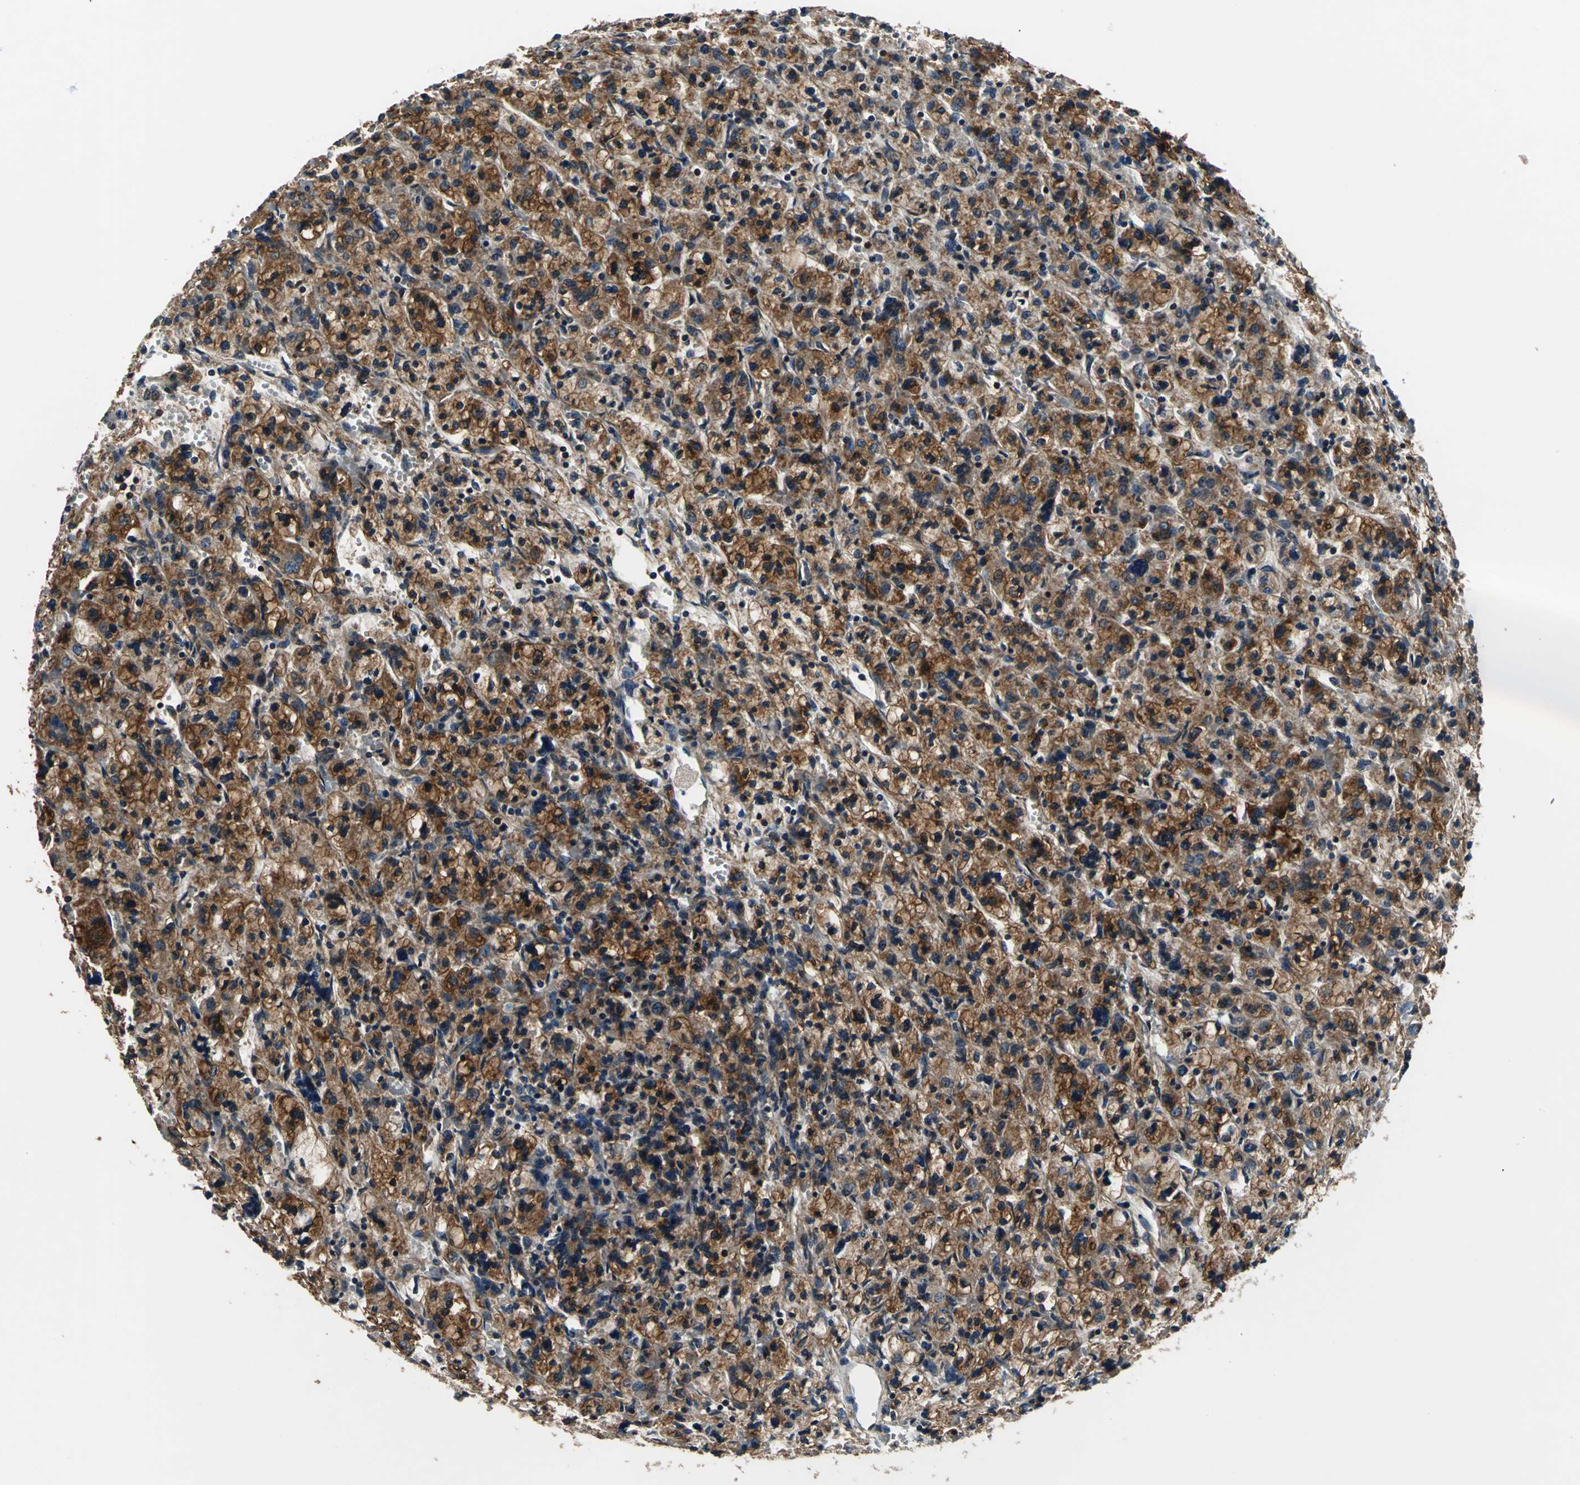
{"staining": {"intensity": "strong", "quantity": ">75%", "location": "cytoplasmic/membranous"}, "tissue": "renal cancer", "cell_type": "Tumor cells", "image_type": "cancer", "snomed": [{"axis": "morphology", "description": "Adenocarcinoma, NOS"}, {"axis": "topography", "description": "Kidney"}], "caption": "Strong cytoplasmic/membranous staining for a protein is identified in approximately >75% of tumor cells of renal cancer (adenocarcinoma) using IHC.", "gene": "PARVA", "patient": {"sex": "female", "age": 83}}